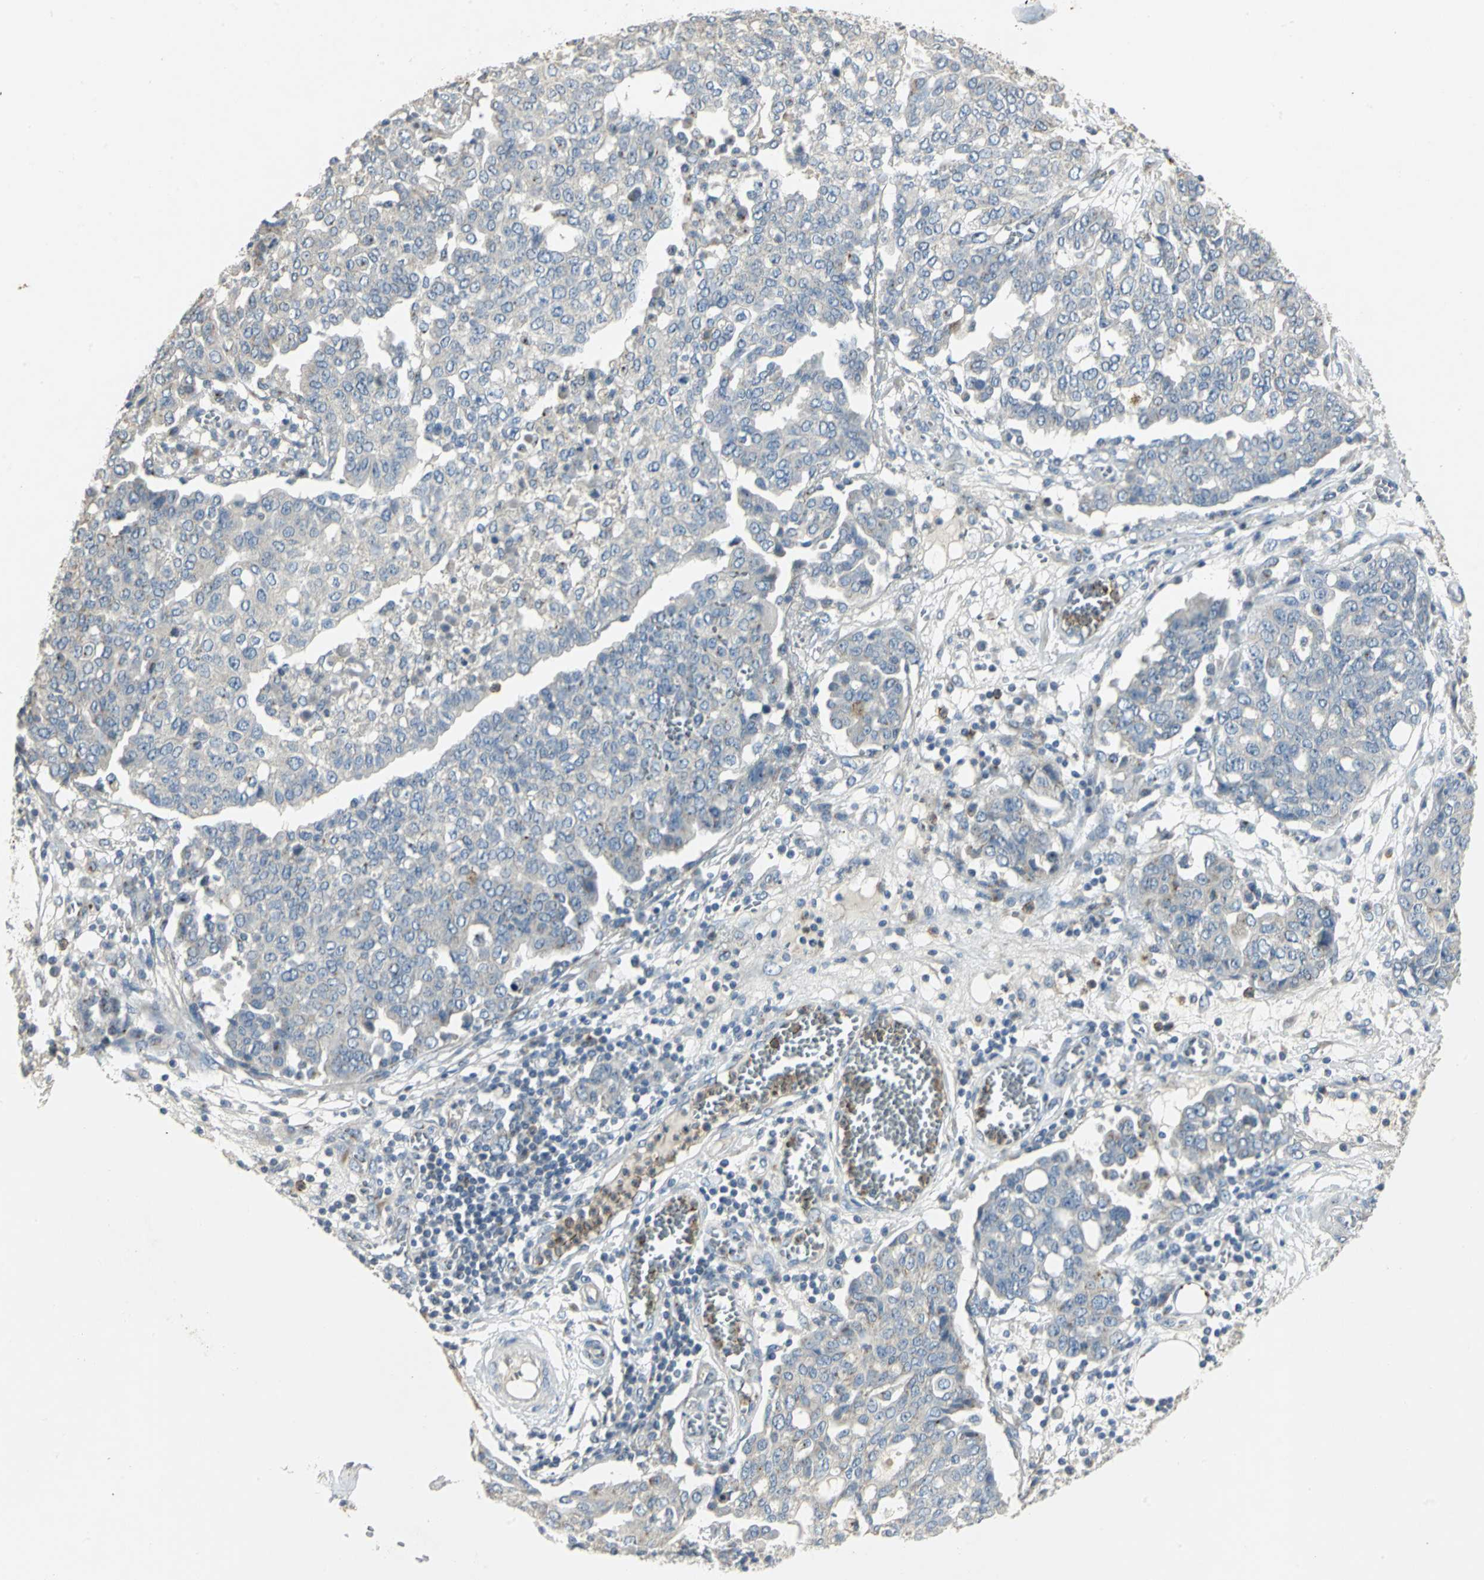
{"staining": {"intensity": "moderate", "quantity": "<25%", "location": "cytoplasmic/membranous"}, "tissue": "ovarian cancer", "cell_type": "Tumor cells", "image_type": "cancer", "snomed": [{"axis": "morphology", "description": "Cystadenocarcinoma, serous, NOS"}, {"axis": "topography", "description": "Soft tissue"}, {"axis": "topography", "description": "Ovary"}], "caption": "This is a histology image of immunohistochemistry staining of serous cystadenocarcinoma (ovarian), which shows moderate positivity in the cytoplasmic/membranous of tumor cells.", "gene": "TM9SF2", "patient": {"sex": "female", "age": 57}}